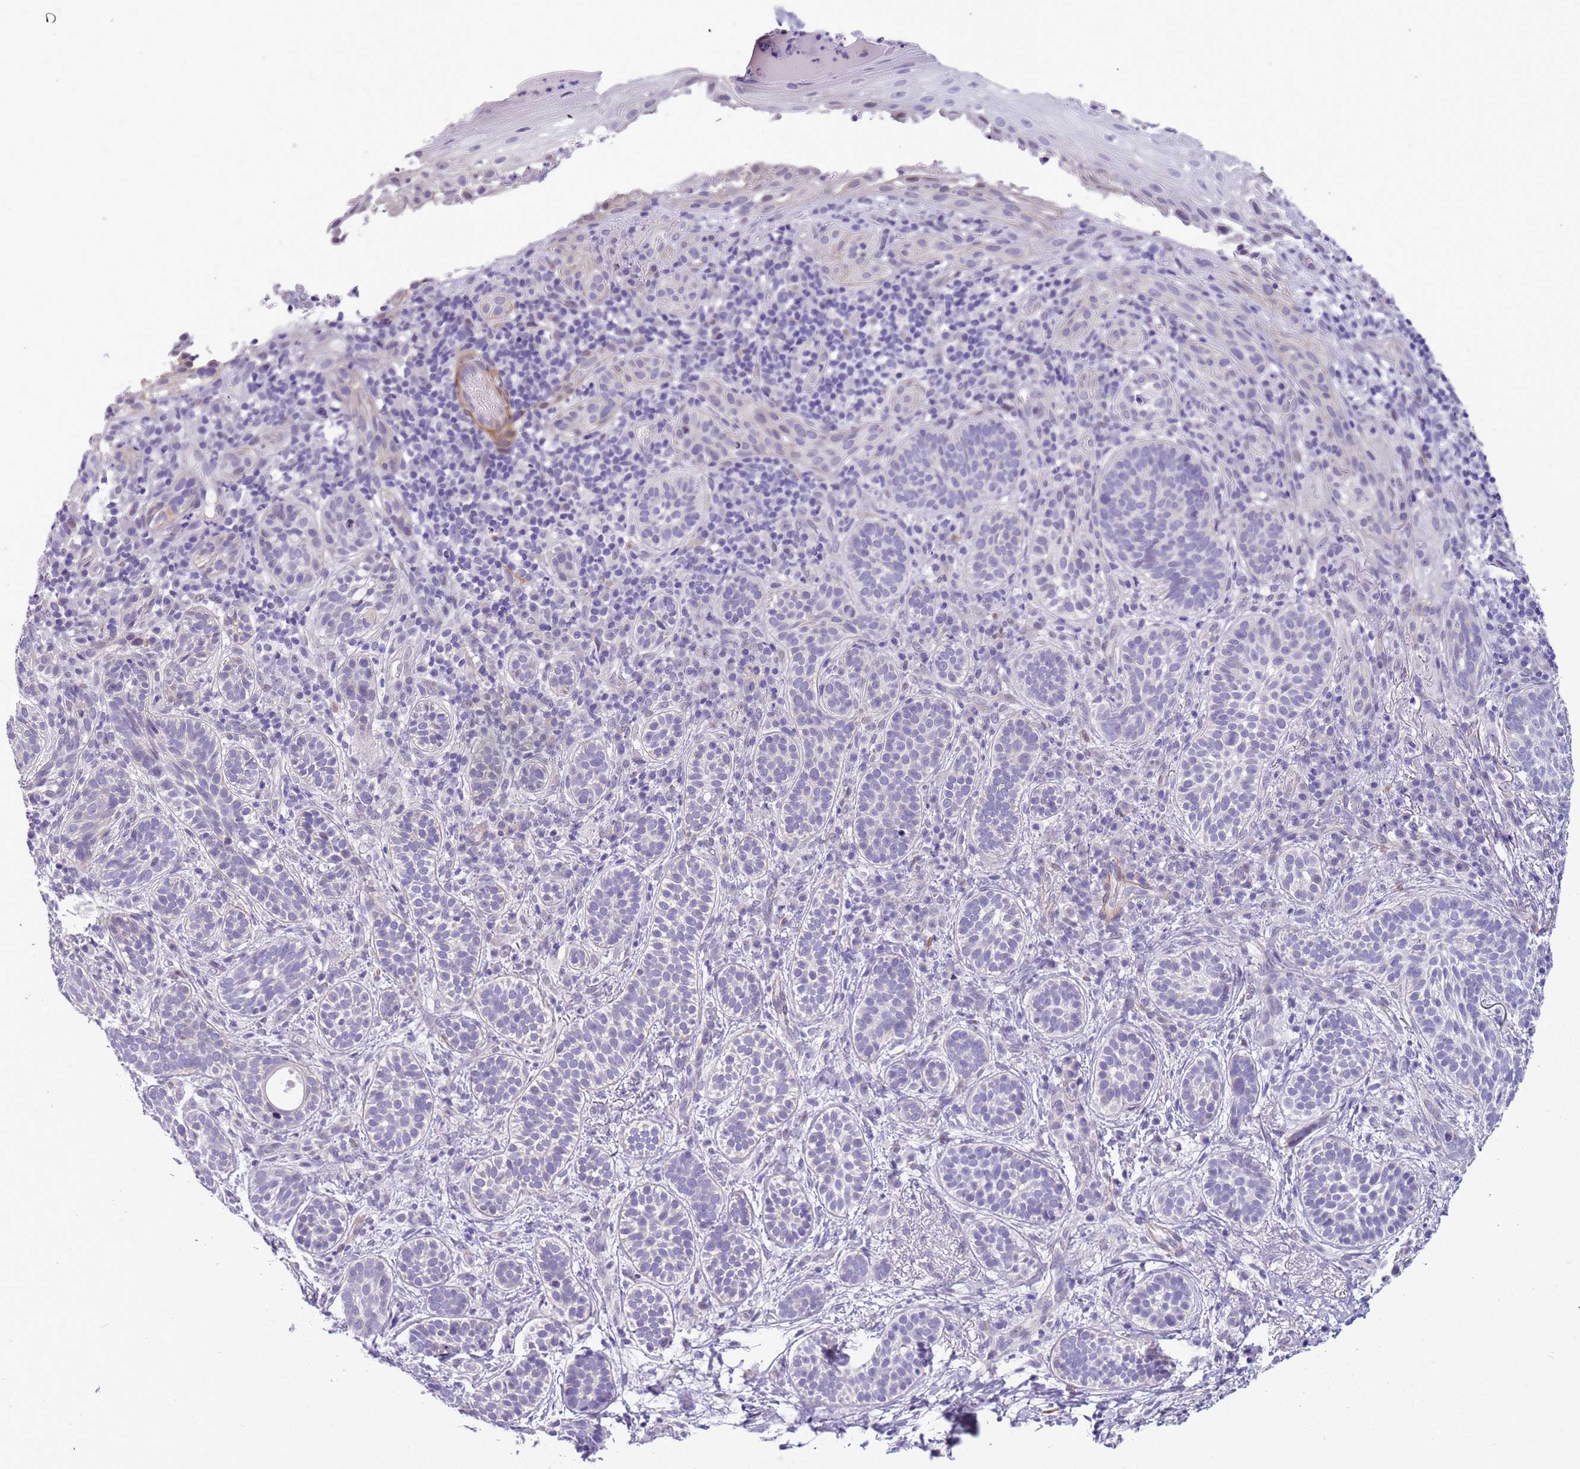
{"staining": {"intensity": "negative", "quantity": "none", "location": "none"}, "tissue": "skin cancer", "cell_type": "Tumor cells", "image_type": "cancer", "snomed": [{"axis": "morphology", "description": "Basal cell carcinoma"}, {"axis": "topography", "description": "Skin"}], "caption": "Immunohistochemistry image of human skin cancer stained for a protein (brown), which demonstrates no positivity in tumor cells.", "gene": "PLEKHH1", "patient": {"sex": "male", "age": 71}}